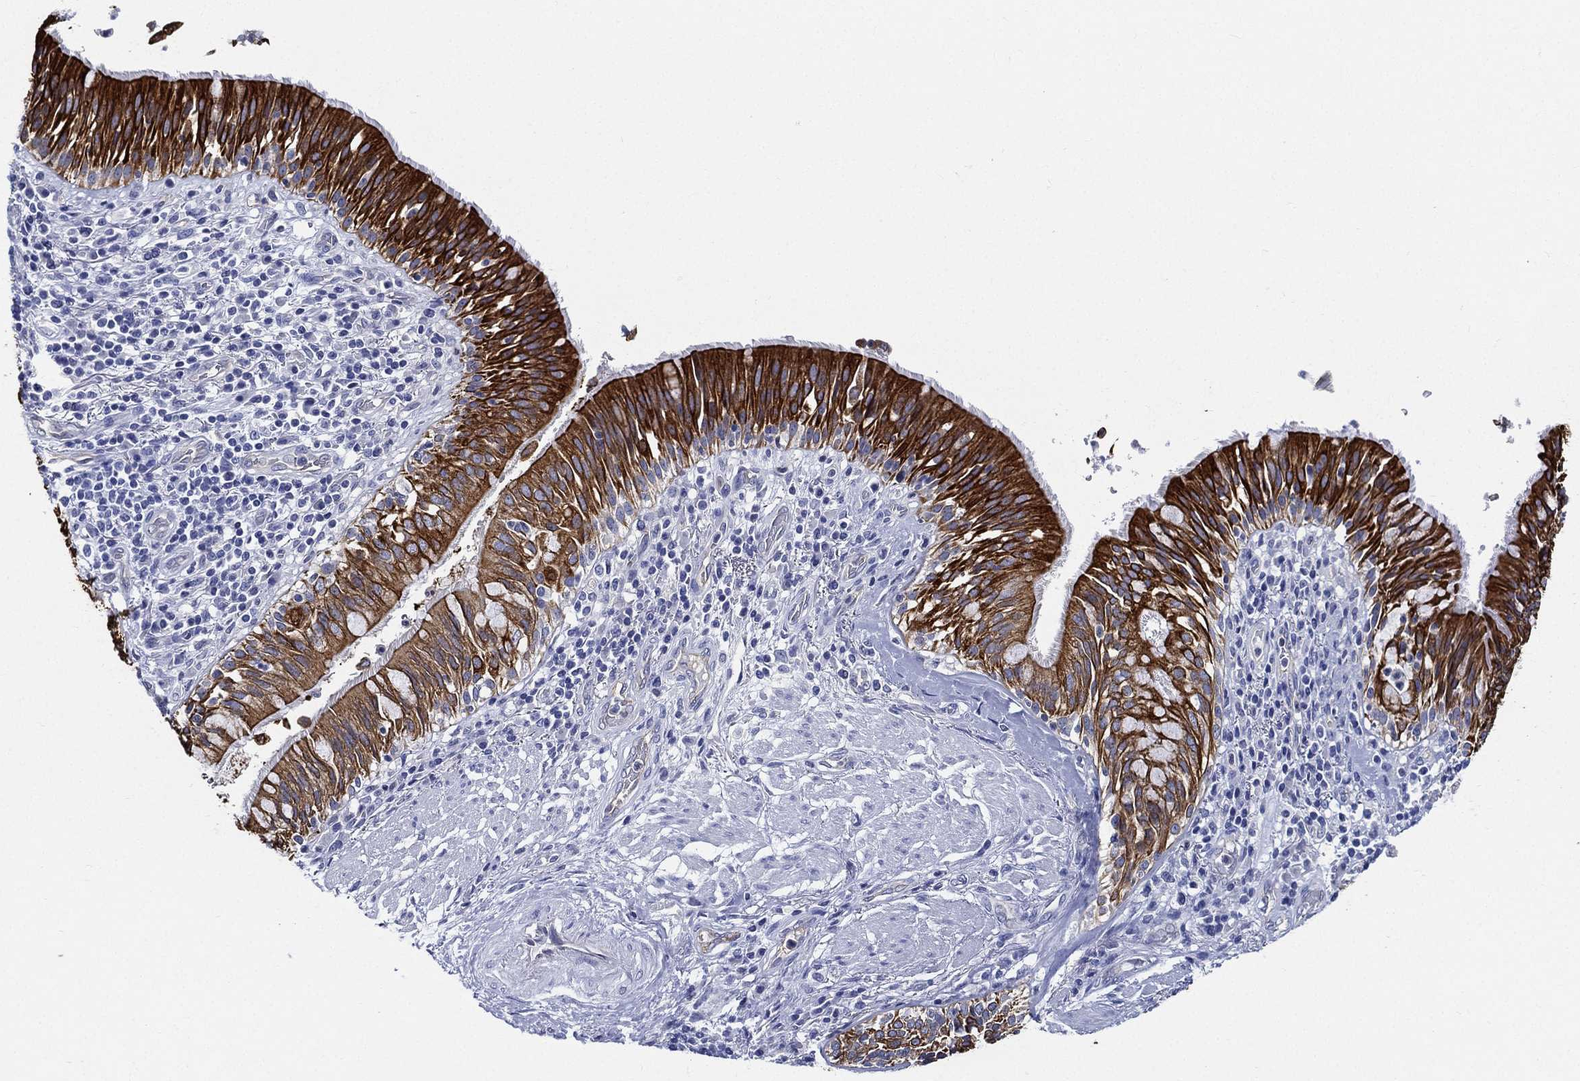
{"staining": {"intensity": "strong", "quantity": ">75%", "location": "cytoplasmic/membranous"}, "tissue": "bronchus", "cell_type": "Respiratory epithelial cells", "image_type": "normal", "snomed": [{"axis": "morphology", "description": "Normal tissue, NOS"}, {"axis": "morphology", "description": "Squamous cell carcinoma, NOS"}, {"axis": "topography", "description": "Bronchus"}, {"axis": "topography", "description": "Lung"}], "caption": "High-magnification brightfield microscopy of normal bronchus stained with DAB (brown) and counterstained with hematoxylin (blue). respiratory epithelial cells exhibit strong cytoplasmic/membranous expression is appreciated in about>75% of cells. Using DAB (3,3'-diaminobenzidine) (brown) and hematoxylin (blue) stains, captured at high magnification using brightfield microscopy.", "gene": "NEDD9", "patient": {"sex": "male", "age": 64}}